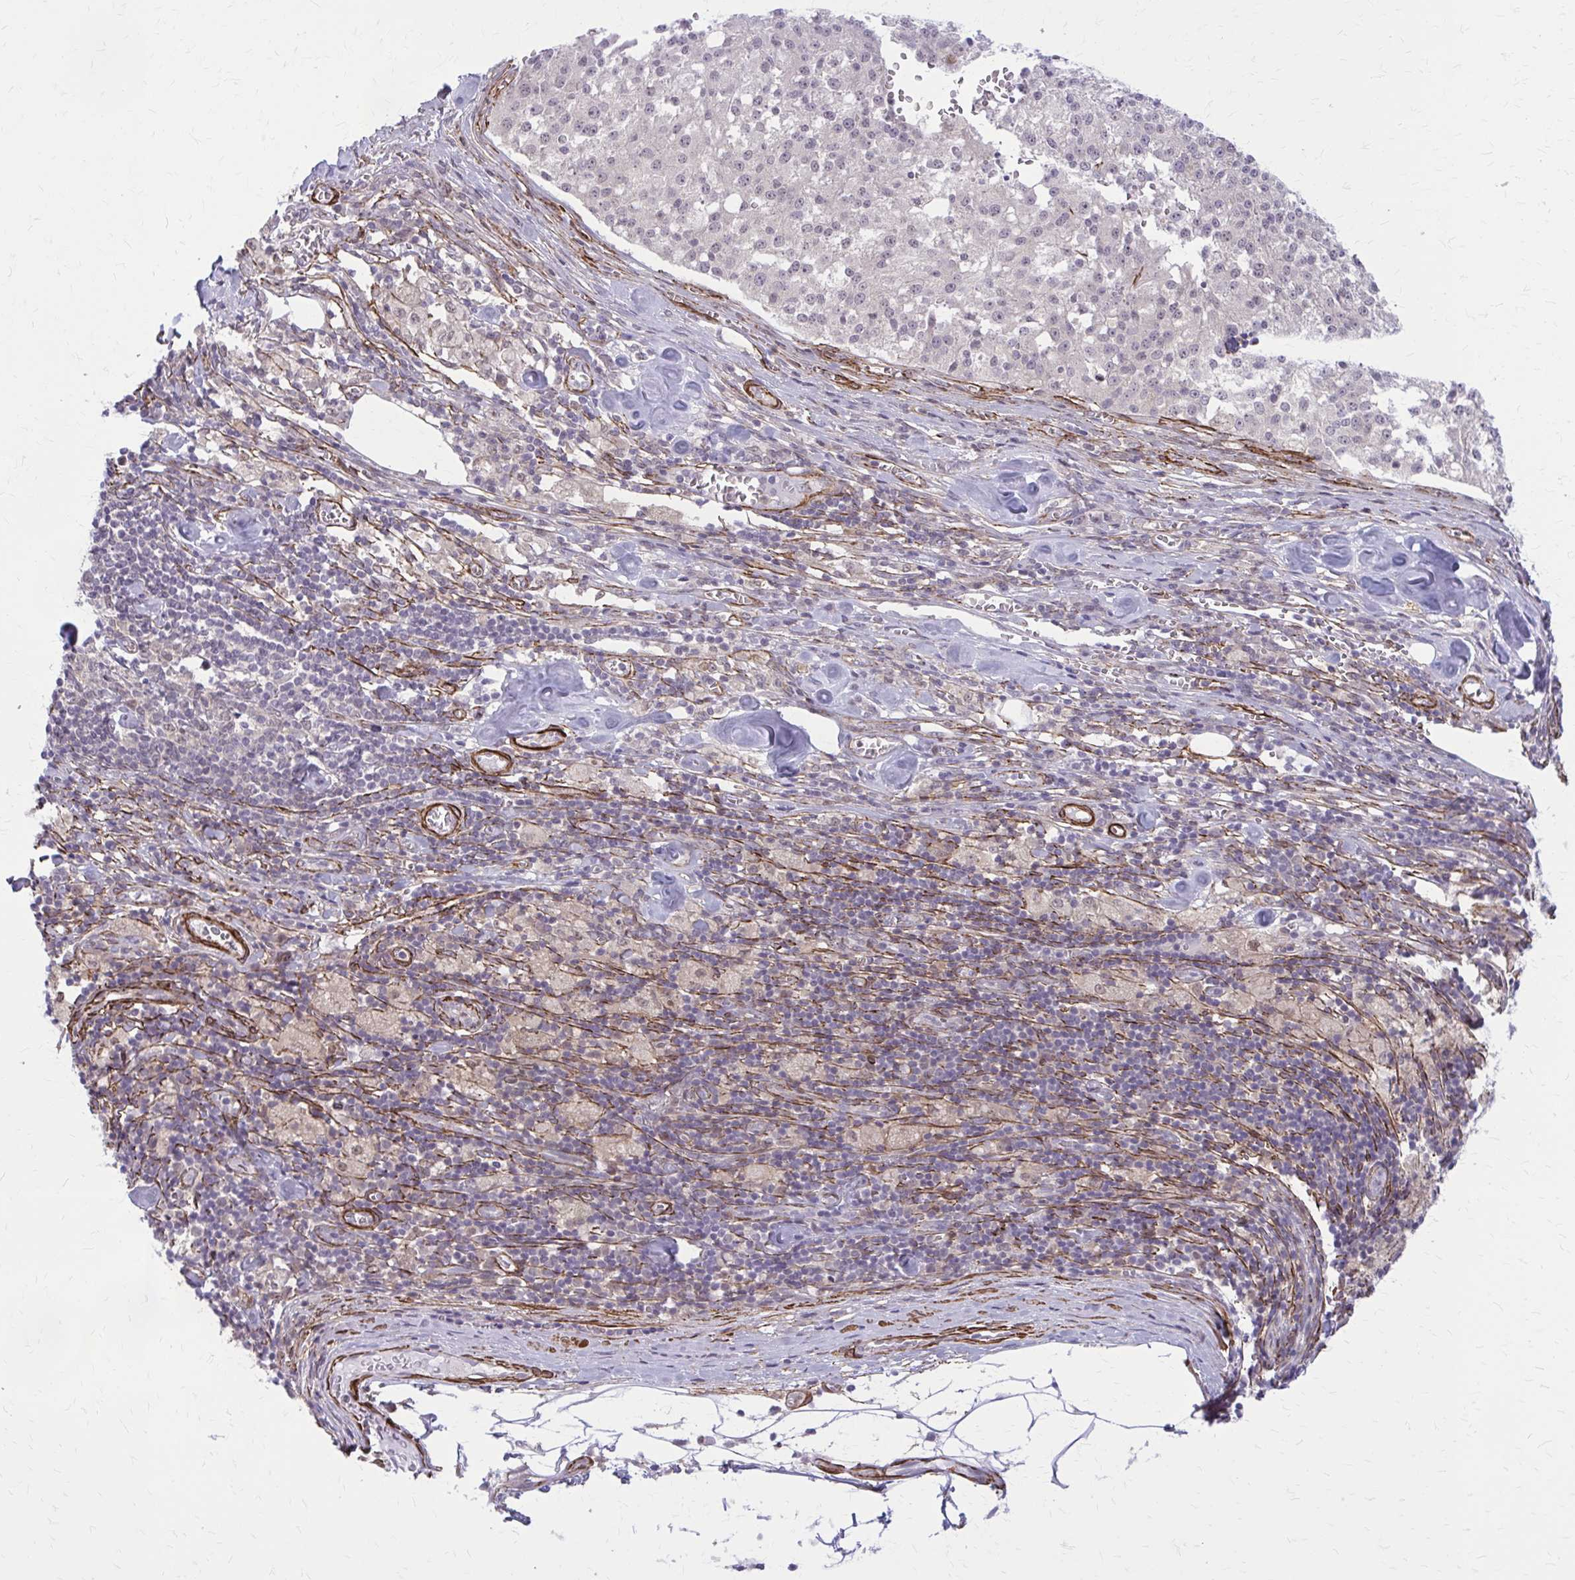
{"staining": {"intensity": "negative", "quantity": "none", "location": "none"}, "tissue": "melanoma", "cell_type": "Tumor cells", "image_type": "cancer", "snomed": [{"axis": "morphology", "description": "Malignant melanoma, Metastatic site"}, {"axis": "topography", "description": "Lymph node"}], "caption": "Protein analysis of melanoma exhibits no significant staining in tumor cells.", "gene": "NRBF2", "patient": {"sex": "female", "age": 64}}